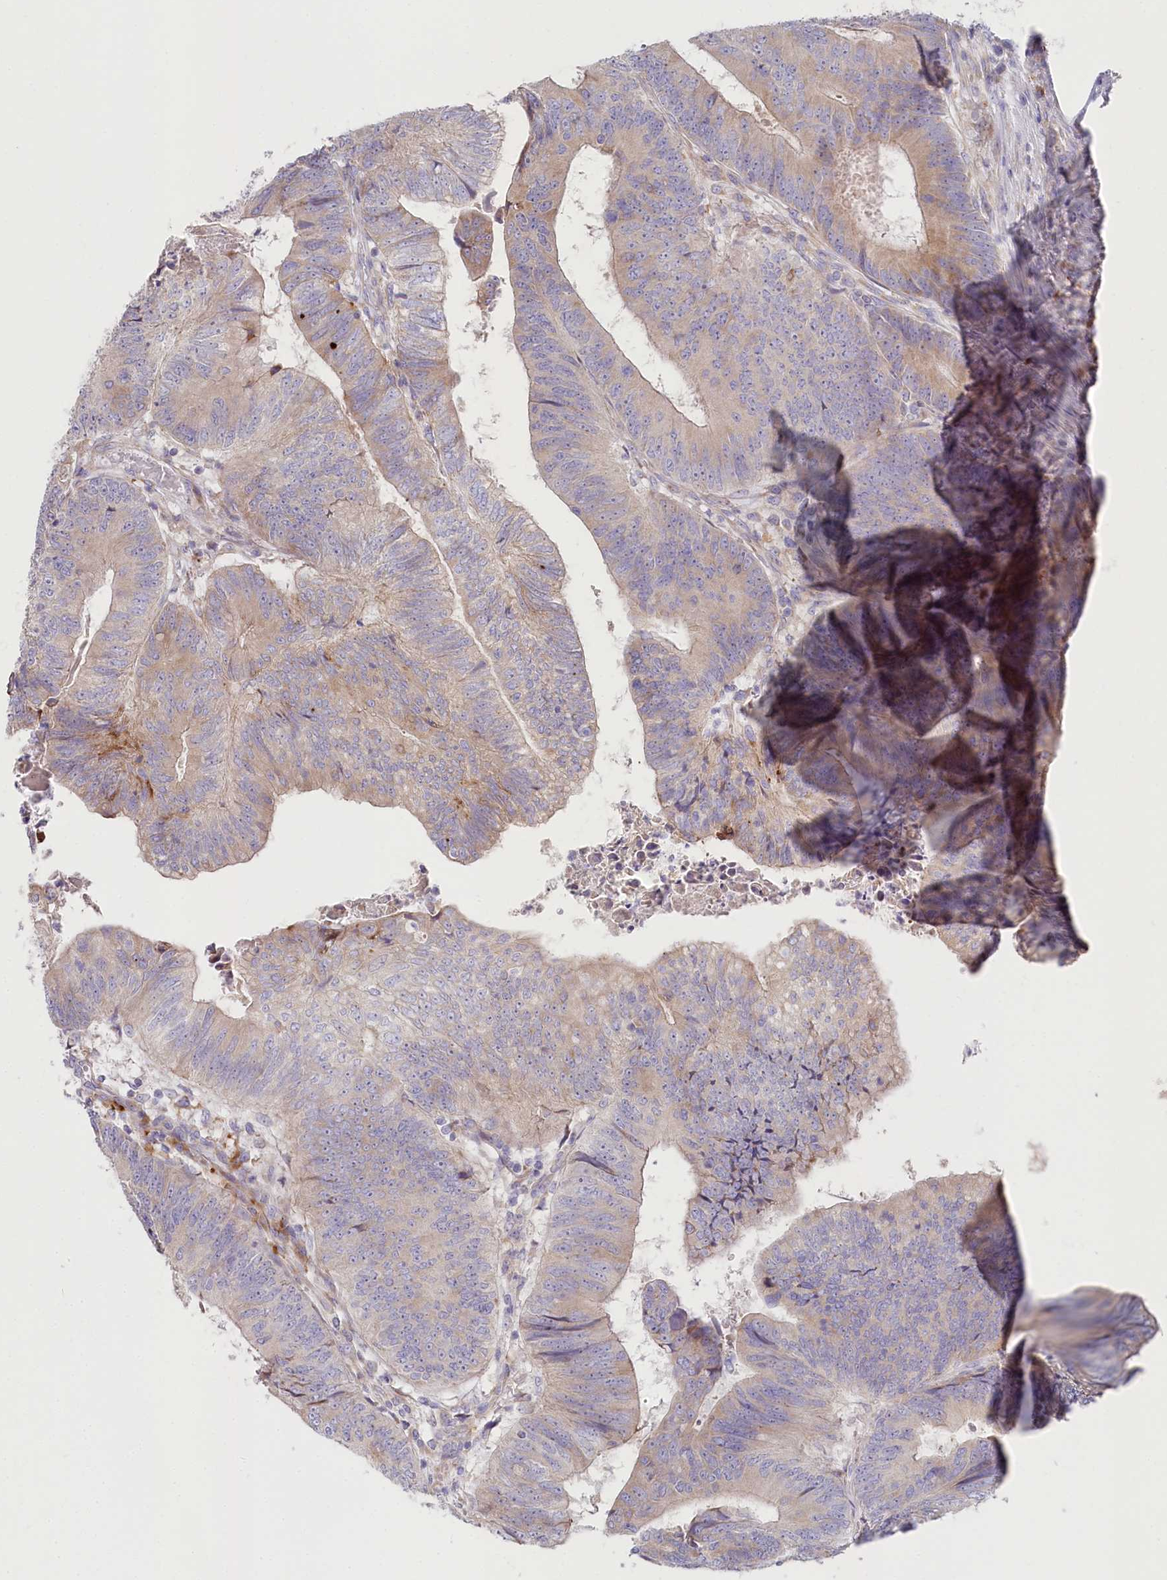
{"staining": {"intensity": "weak", "quantity": "25%-75%", "location": "cytoplasmic/membranous"}, "tissue": "colorectal cancer", "cell_type": "Tumor cells", "image_type": "cancer", "snomed": [{"axis": "morphology", "description": "Adenocarcinoma, NOS"}, {"axis": "topography", "description": "Colon"}], "caption": "Immunohistochemistry of human colorectal adenocarcinoma exhibits low levels of weak cytoplasmic/membranous expression in about 25%-75% of tumor cells.", "gene": "POGLUT1", "patient": {"sex": "female", "age": 67}}